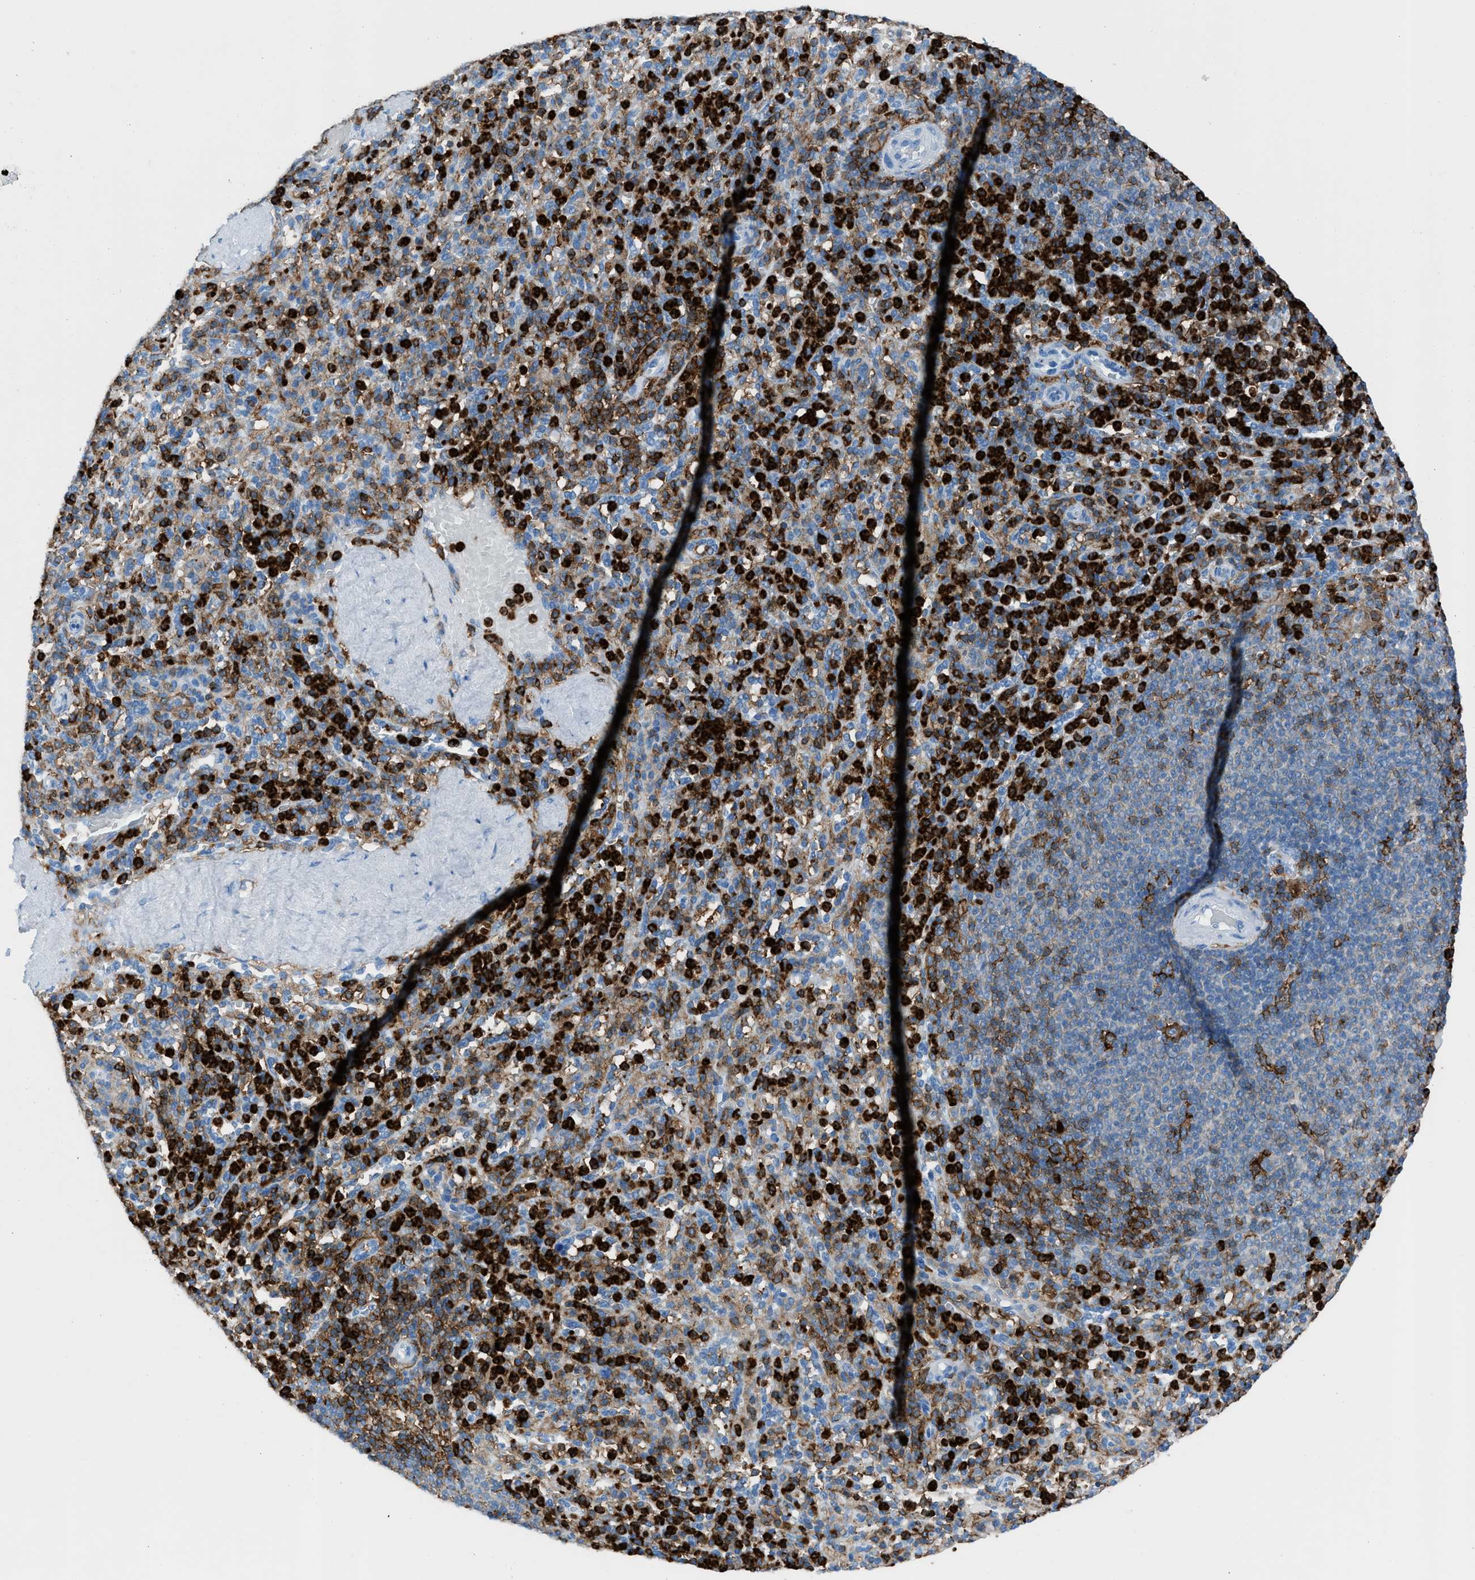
{"staining": {"intensity": "strong", "quantity": "25%-75%", "location": "cytoplasmic/membranous"}, "tissue": "spleen", "cell_type": "Cells in red pulp", "image_type": "normal", "snomed": [{"axis": "morphology", "description": "Normal tissue, NOS"}, {"axis": "topography", "description": "Spleen"}], "caption": "Immunohistochemical staining of unremarkable human spleen exhibits high levels of strong cytoplasmic/membranous staining in about 25%-75% of cells in red pulp.", "gene": "ITGB2", "patient": {"sex": "male", "age": 36}}